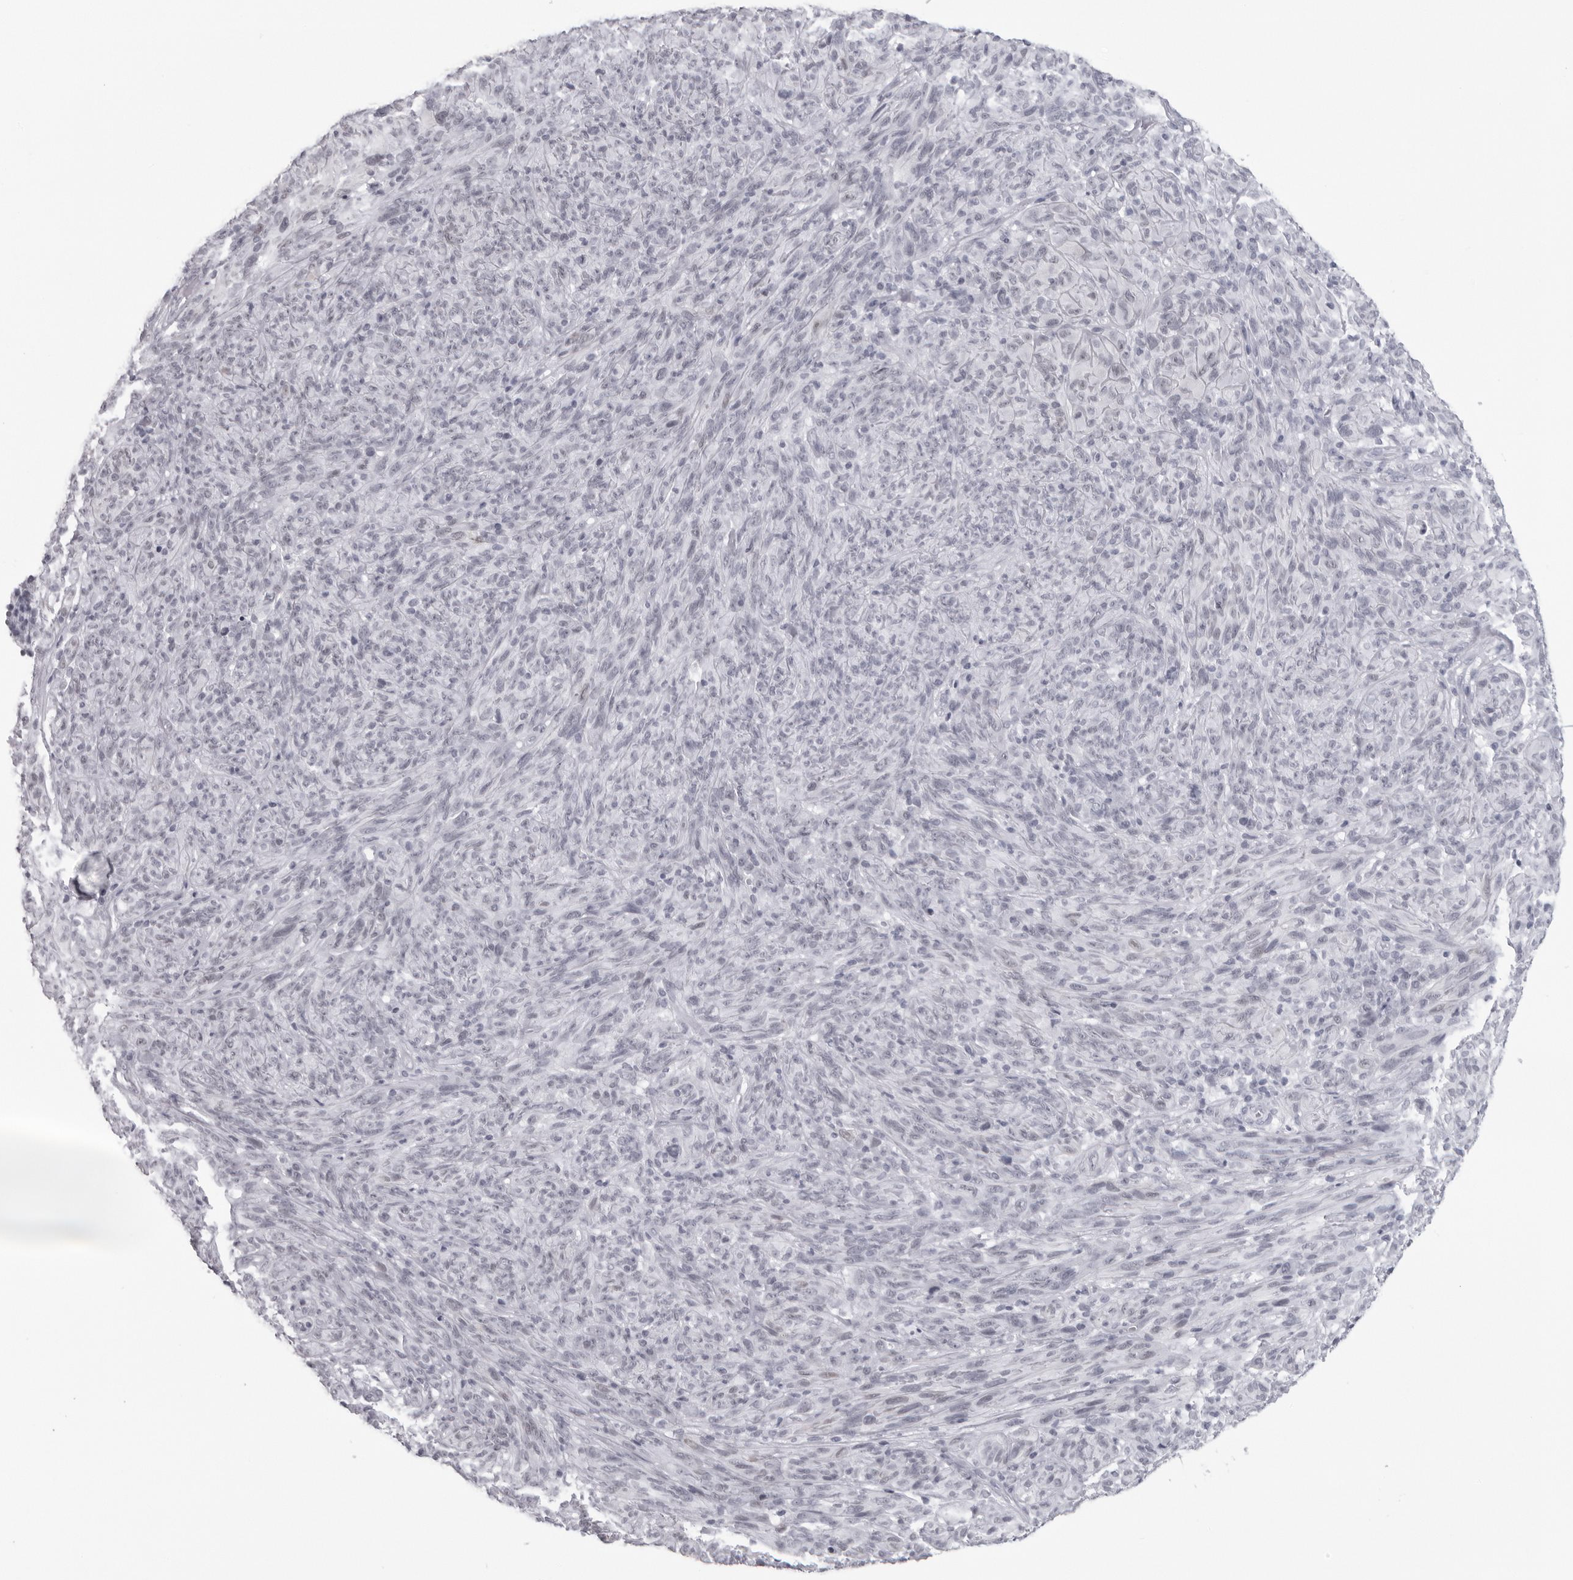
{"staining": {"intensity": "negative", "quantity": "none", "location": "none"}, "tissue": "melanoma", "cell_type": "Tumor cells", "image_type": "cancer", "snomed": [{"axis": "morphology", "description": "Malignant melanoma, NOS"}, {"axis": "topography", "description": "Skin of head"}], "caption": "Immunohistochemistry histopathology image of neoplastic tissue: human malignant melanoma stained with DAB (3,3'-diaminobenzidine) shows no significant protein expression in tumor cells.", "gene": "ESPN", "patient": {"sex": "male", "age": 96}}